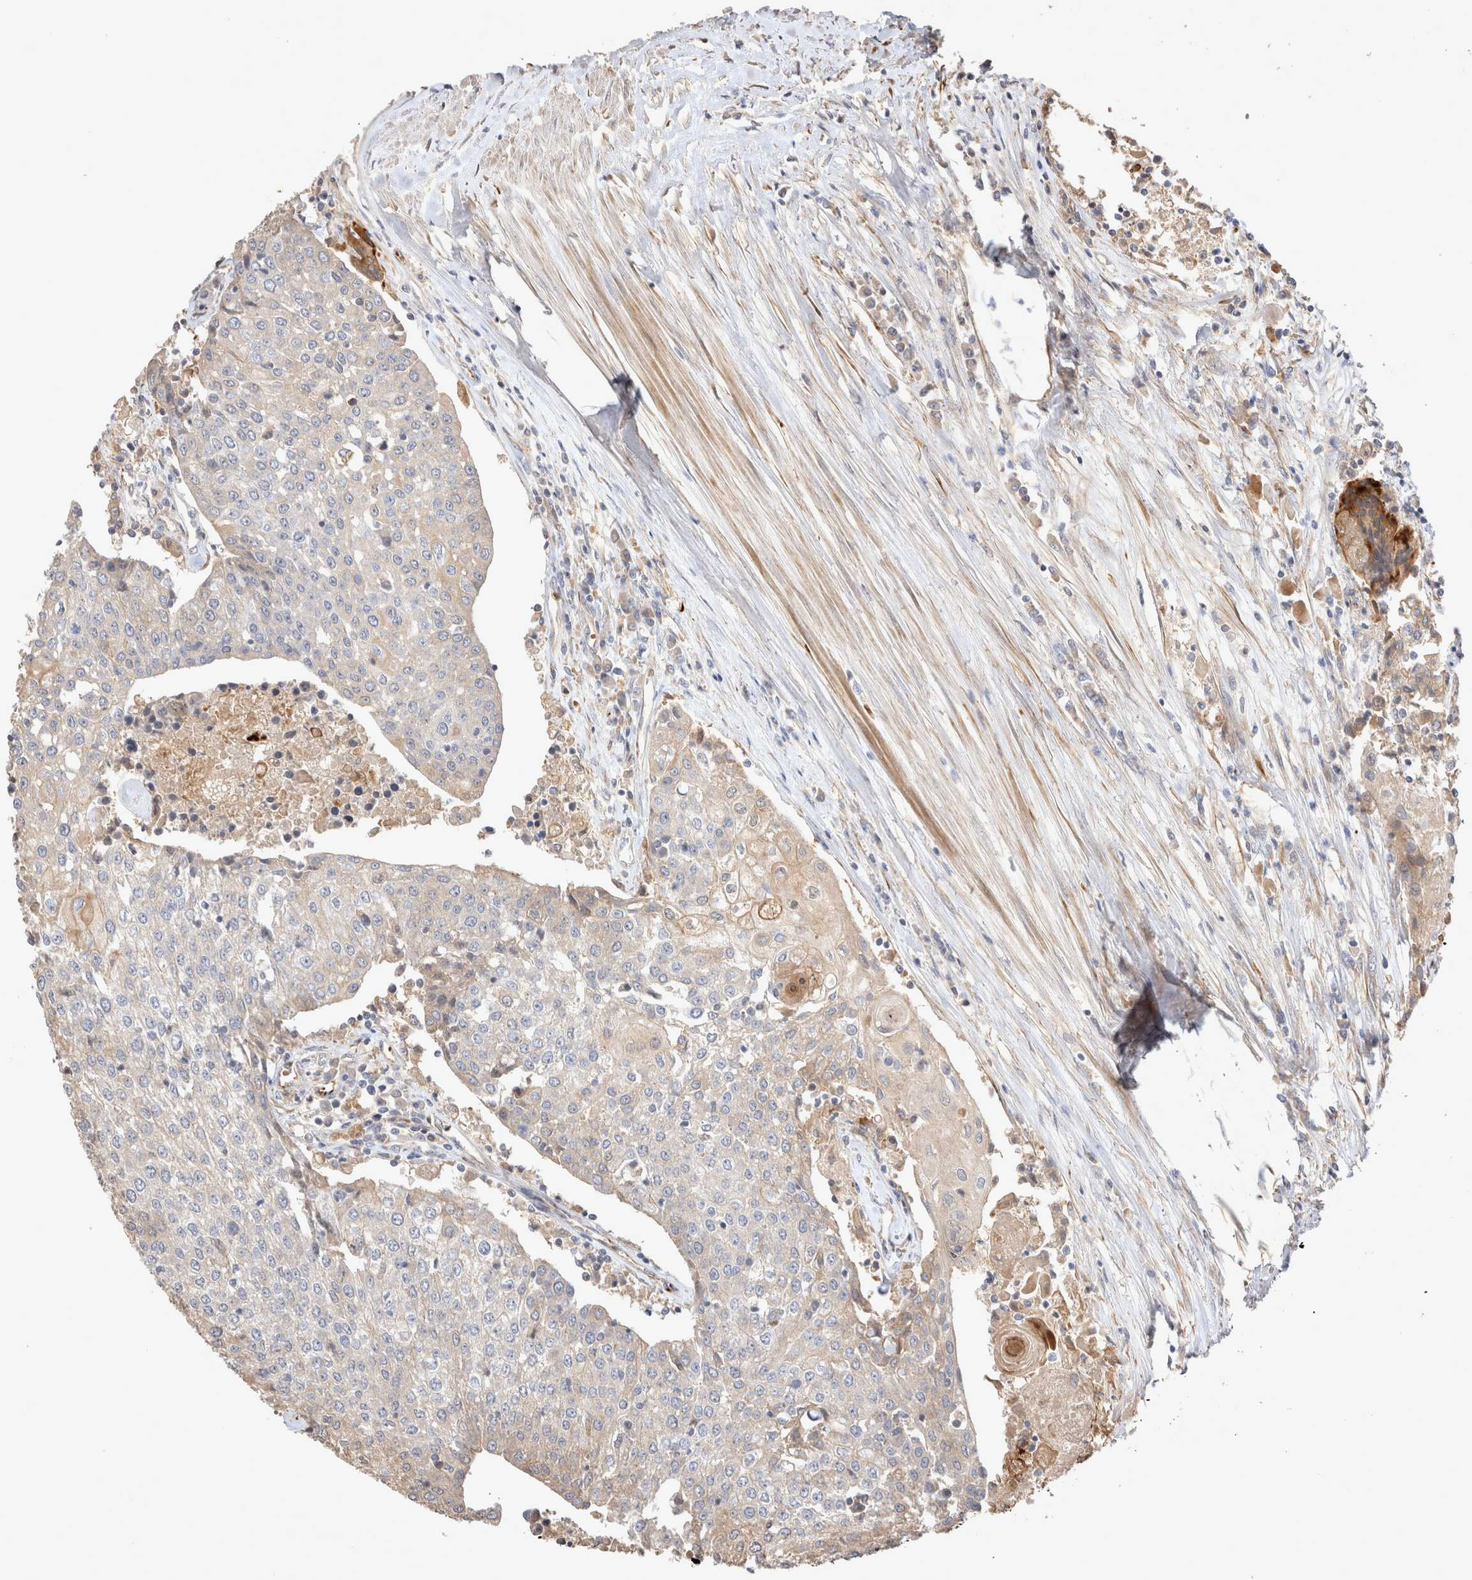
{"staining": {"intensity": "weak", "quantity": "25%-75%", "location": "cytoplasmic/membranous"}, "tissue": "urothelial cancer", "cell_type": "Tumor cells", "image_type": "cancer", "snomed": [{"axis": "morphology", "description": "Urothelial carcinoma, High grade"}, {"axis": "topography", "description": "Urinary bladder"}], "caption": "High-power microscopy captured an immunohistochemistry (IHC) histopathology image of high-grade urothelial carcinoma, revealing weak cytoplasmic/membranous expression in about 25%-75% of tumor cells.", "gene": "NMU", "patient": {"sex": "female", "age": 85}}